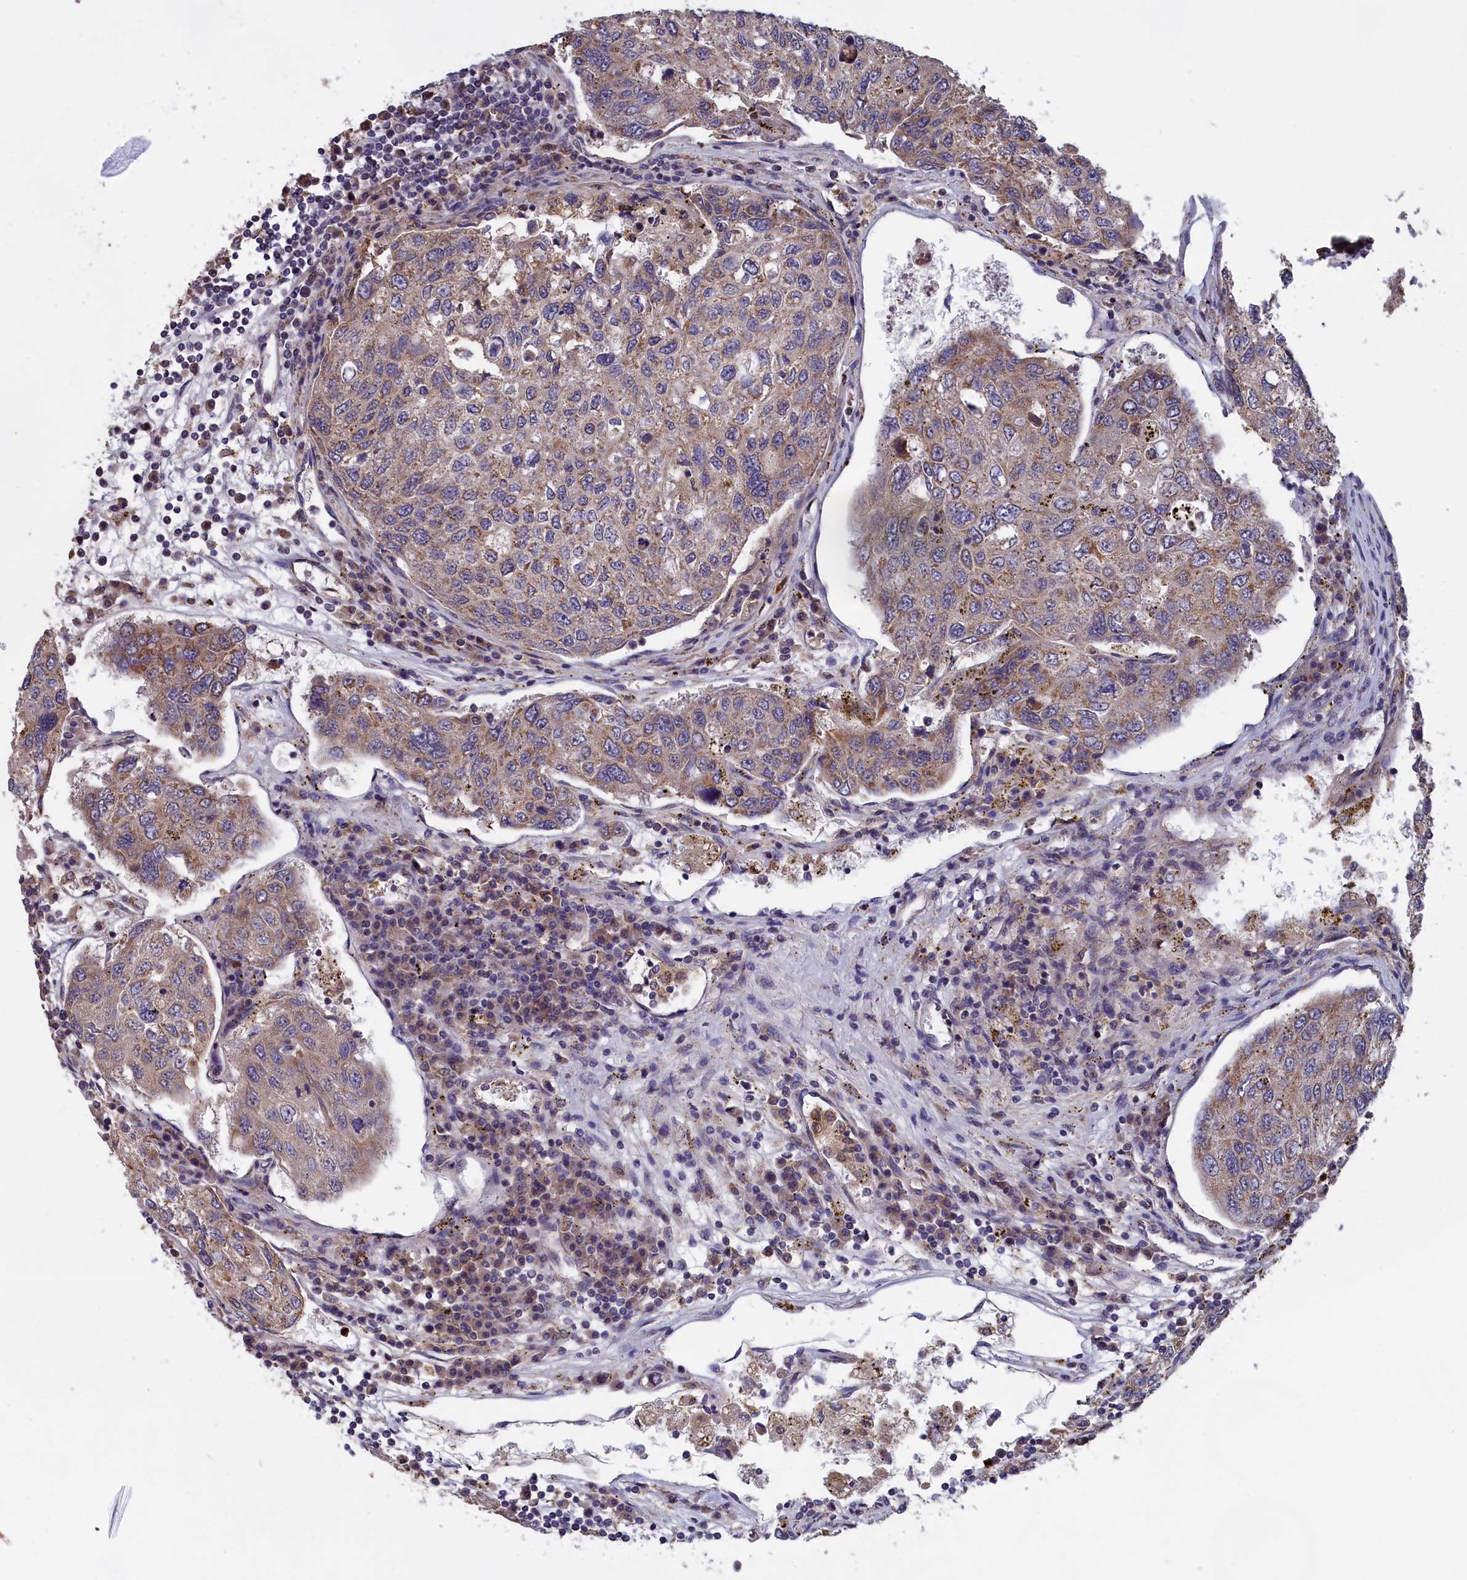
{"staining": {"intensity": "moderate", "quantity": "25%-75%", "location": "cytoplasmic/membranous"}, "tissue": "urothelial cancer", "cell_type": "Tumor cells", "image_type": "cancer", "snomed": [{"axis": "morphology", "description": "Urothelial carcinoma, High grade"}, {"axis": "topography", "description": "Lymph node"}, {"axis": "topography", "description": "Urinary bladder"}], "caption": "Urothelial cancer was stained to show a protein in brown. There is medium levels of moderate cytoplasmic/membranous staining in approximately 25%-75% of tumor cells.", "gene": "EPB41L4B", "patient": {"sex": "male", "age": 51}}